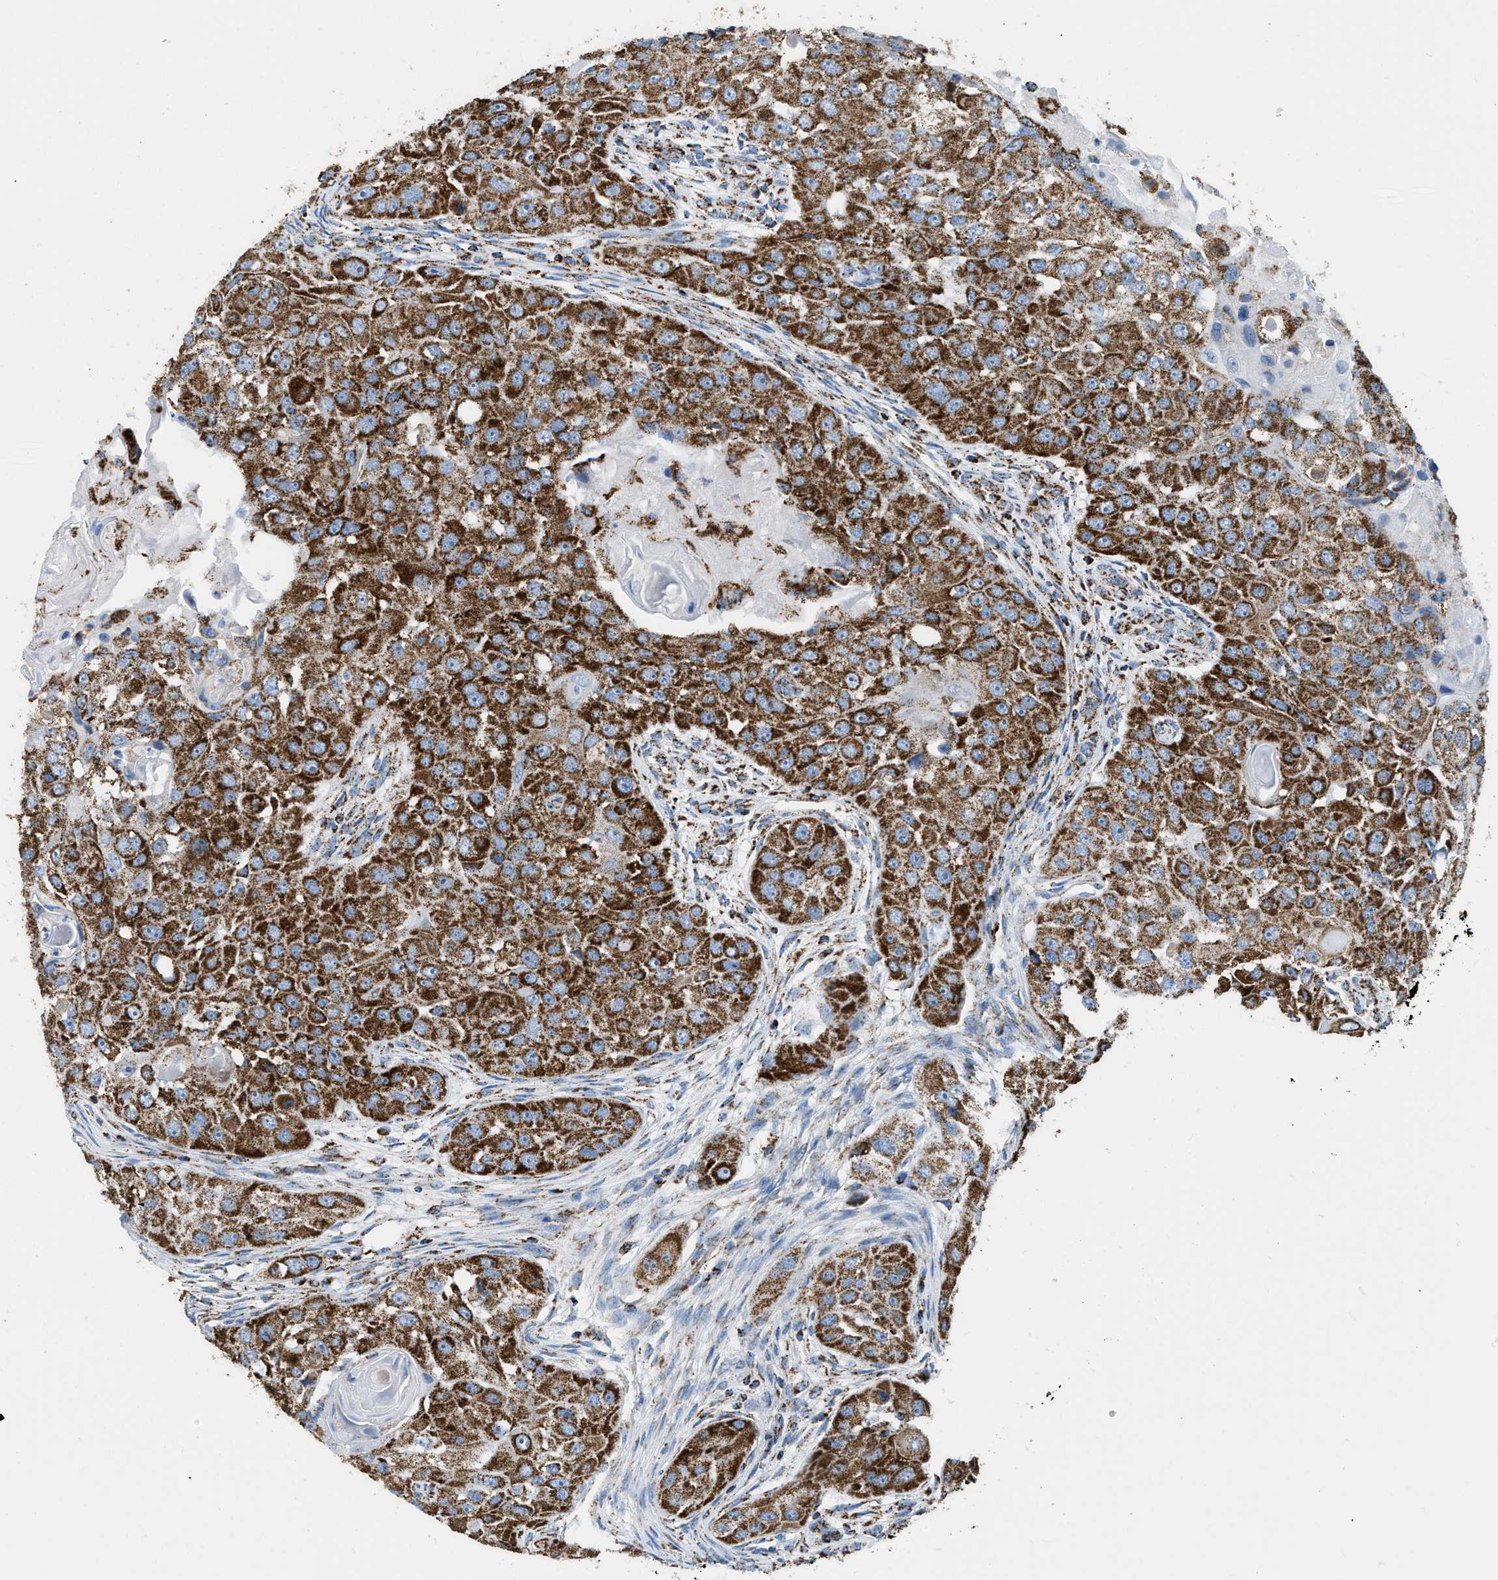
{"staining": {"intensity": "moderate", "quantity": ">75%", "location": "cytoplasmic/membranous"}, "tissue": "head and neck cancer", "cell_type": "Tumor cells", "image_type": "cancer", "snomed": [{"axis": "morphology", "description": "Normal tissue, NOS"}, {"axis": "morphology", "description": "Squamous cell carcinoma, NOS"}, {"axis": "topography", "description": "Skeletal muscle"}, {"axis": "topography", "description": "Head-Neck"}], "caption": "Tumor cells reveal medium levels of moderate cytoplasmic/membranous expression in approximately >75% of cells in head and neck cancer.", "gene": "ETFB", "patient": {"sex": "male", "age": 51}}